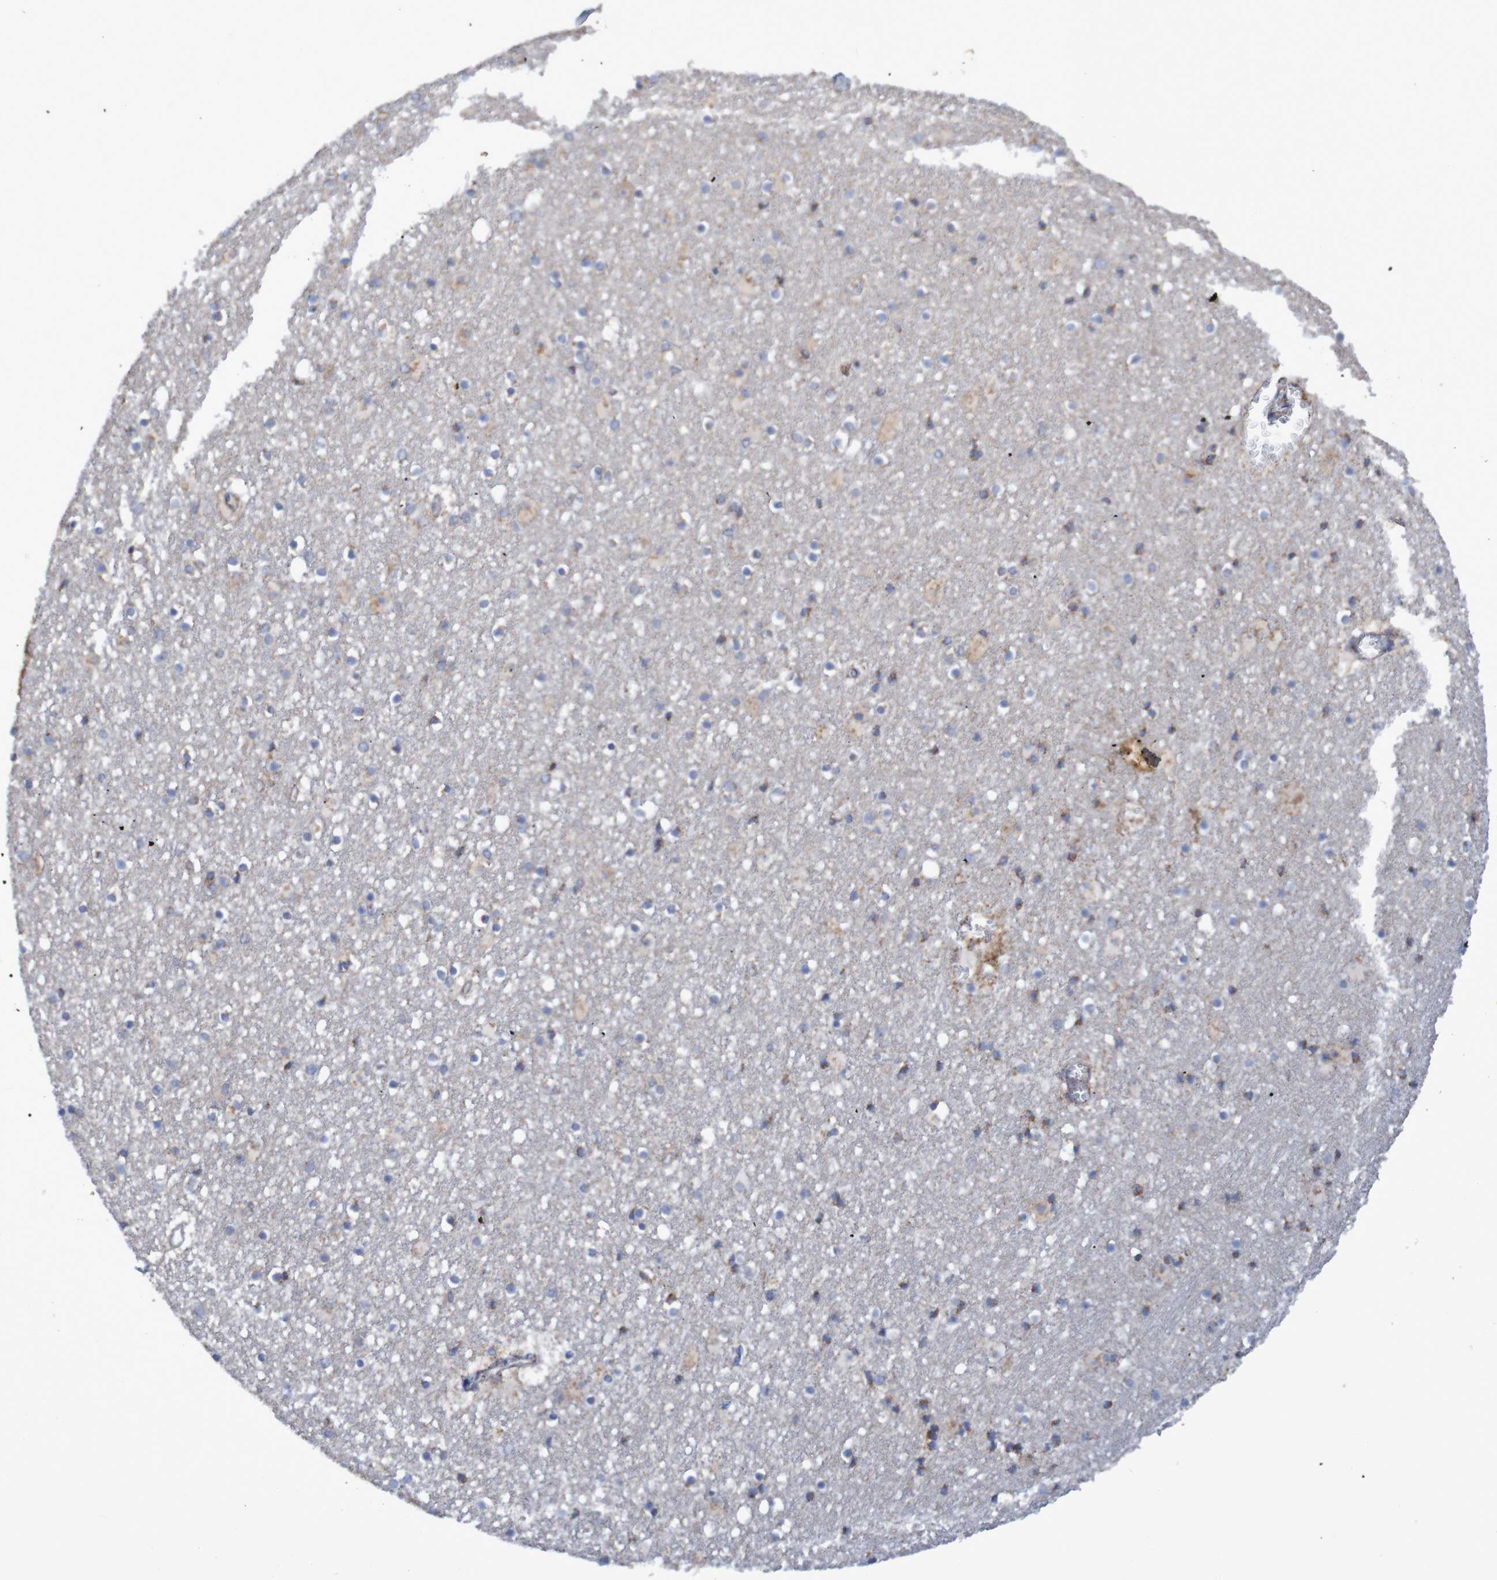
{"staining": {"intensity": "moderate", "quantity": "25%-75%", "location": "cytoplasmic/membranous"}, "tissue": "caudate", "cell_type": "Glial cells", "image_type": "normal", "snomed": [{"axis": "morphology", "description": "Normal tissue, NOS"}, {"axis": "topography", "description": "Lateral ventricle wall"}], "caption": "A brown stain highlights moderate cytoplasmic/membranous expression of a protein in glial cells of unremarkable caudate.", "gene": "MMEL1", "patient": {"sex": "male", "age": 45}}